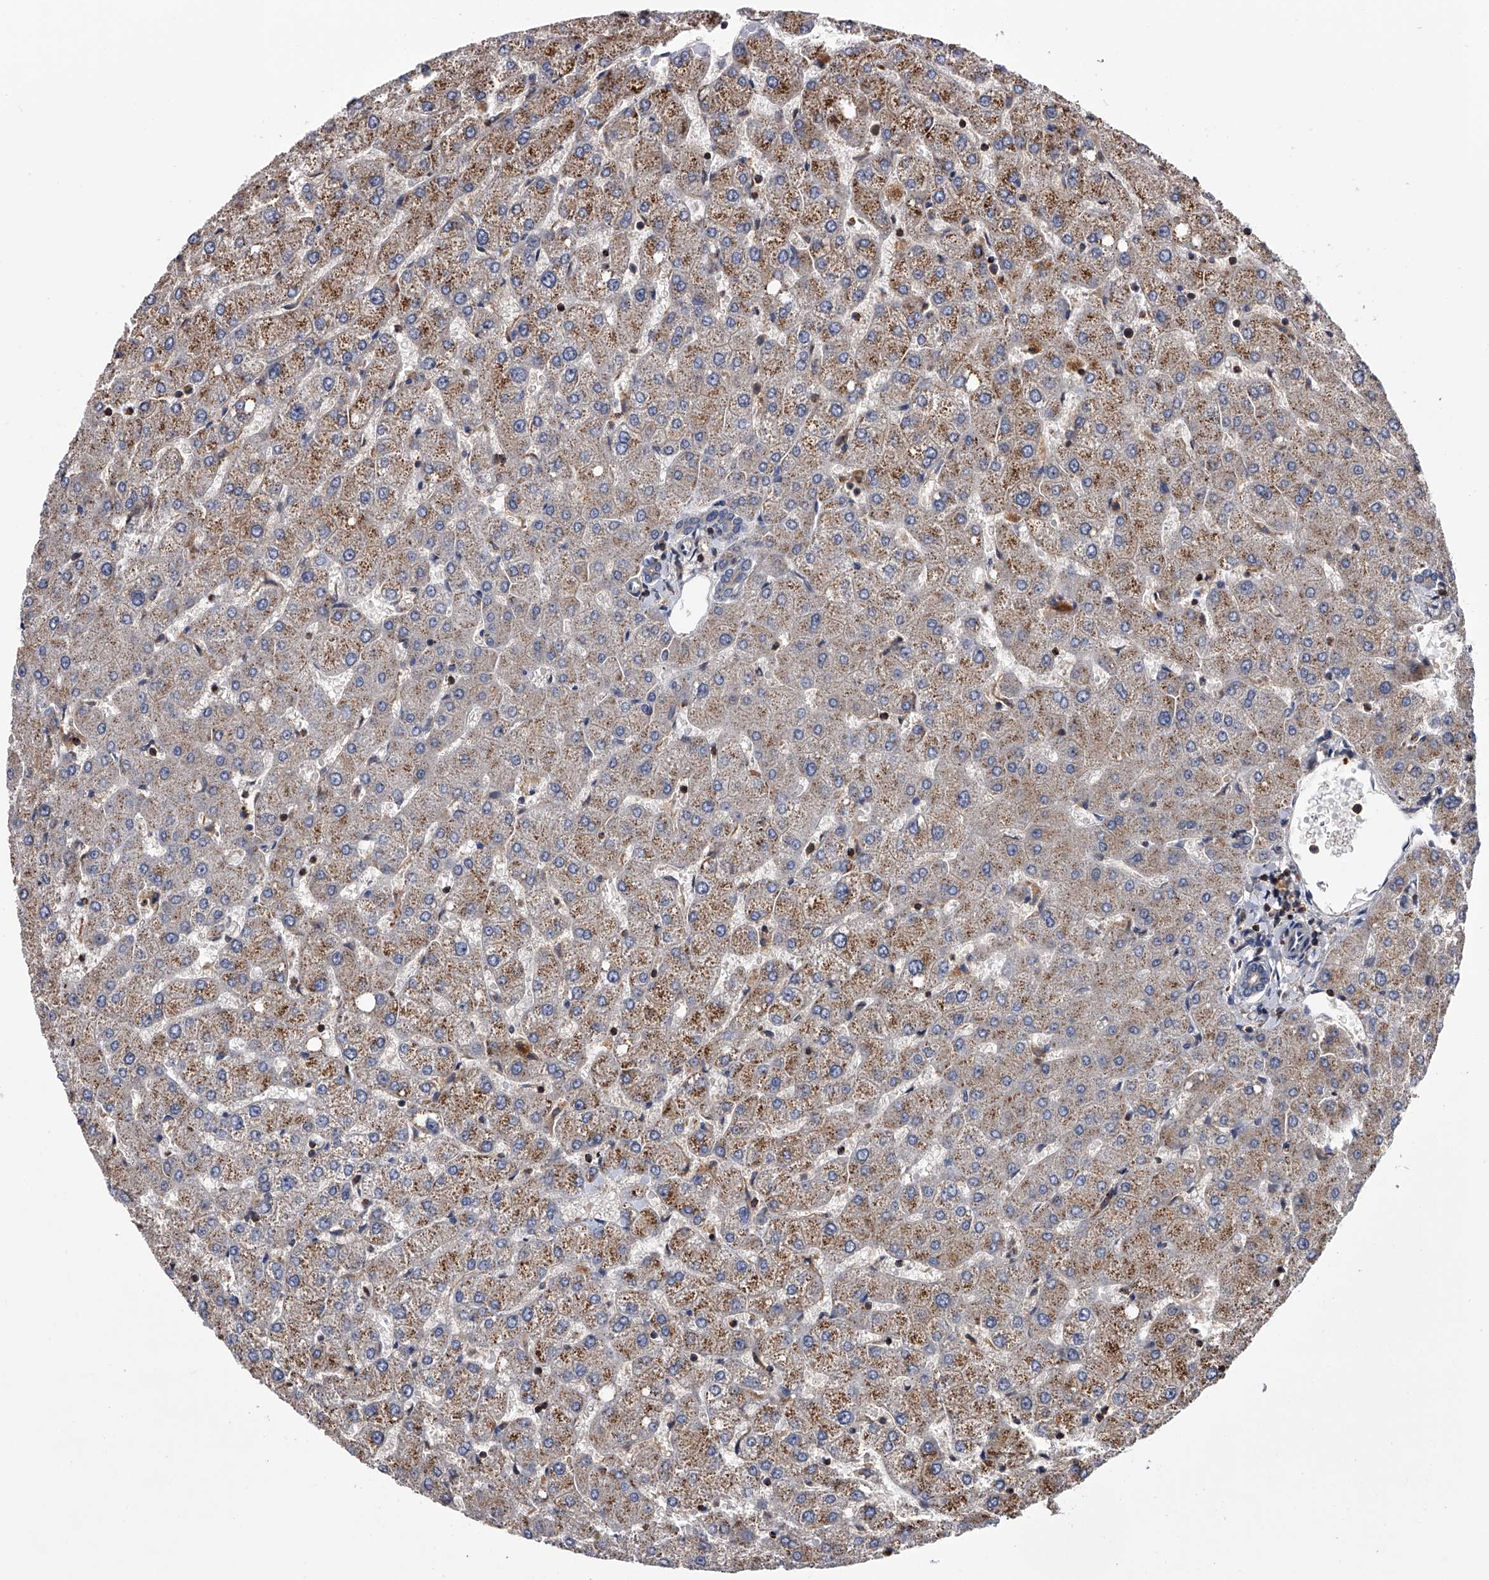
{"staining": {"intensity": "weak", "quantity": "25%-75%", "location": "cytoplasmic/membranous"}, "tissue": "liver", "cell_type": "Cholangiocytes", "image_type": "normal", "snomed": [{"axis": "morphology", "description": "Normal tissue, NOS"}, {"axis": "topography", "description": "Liver"}], "caption": "Liver stained for a protein exhibits weak cytoplasmic/membranous positivity in cholangiocytes. The staining was performed using DAB (3,3'-diaminobenzidine), with brown indicating positive protein expression. Nuclei are stained blue with hematoxylin.", "gene": "PAN3", "patient": {"sex": "female", "age": 54}}